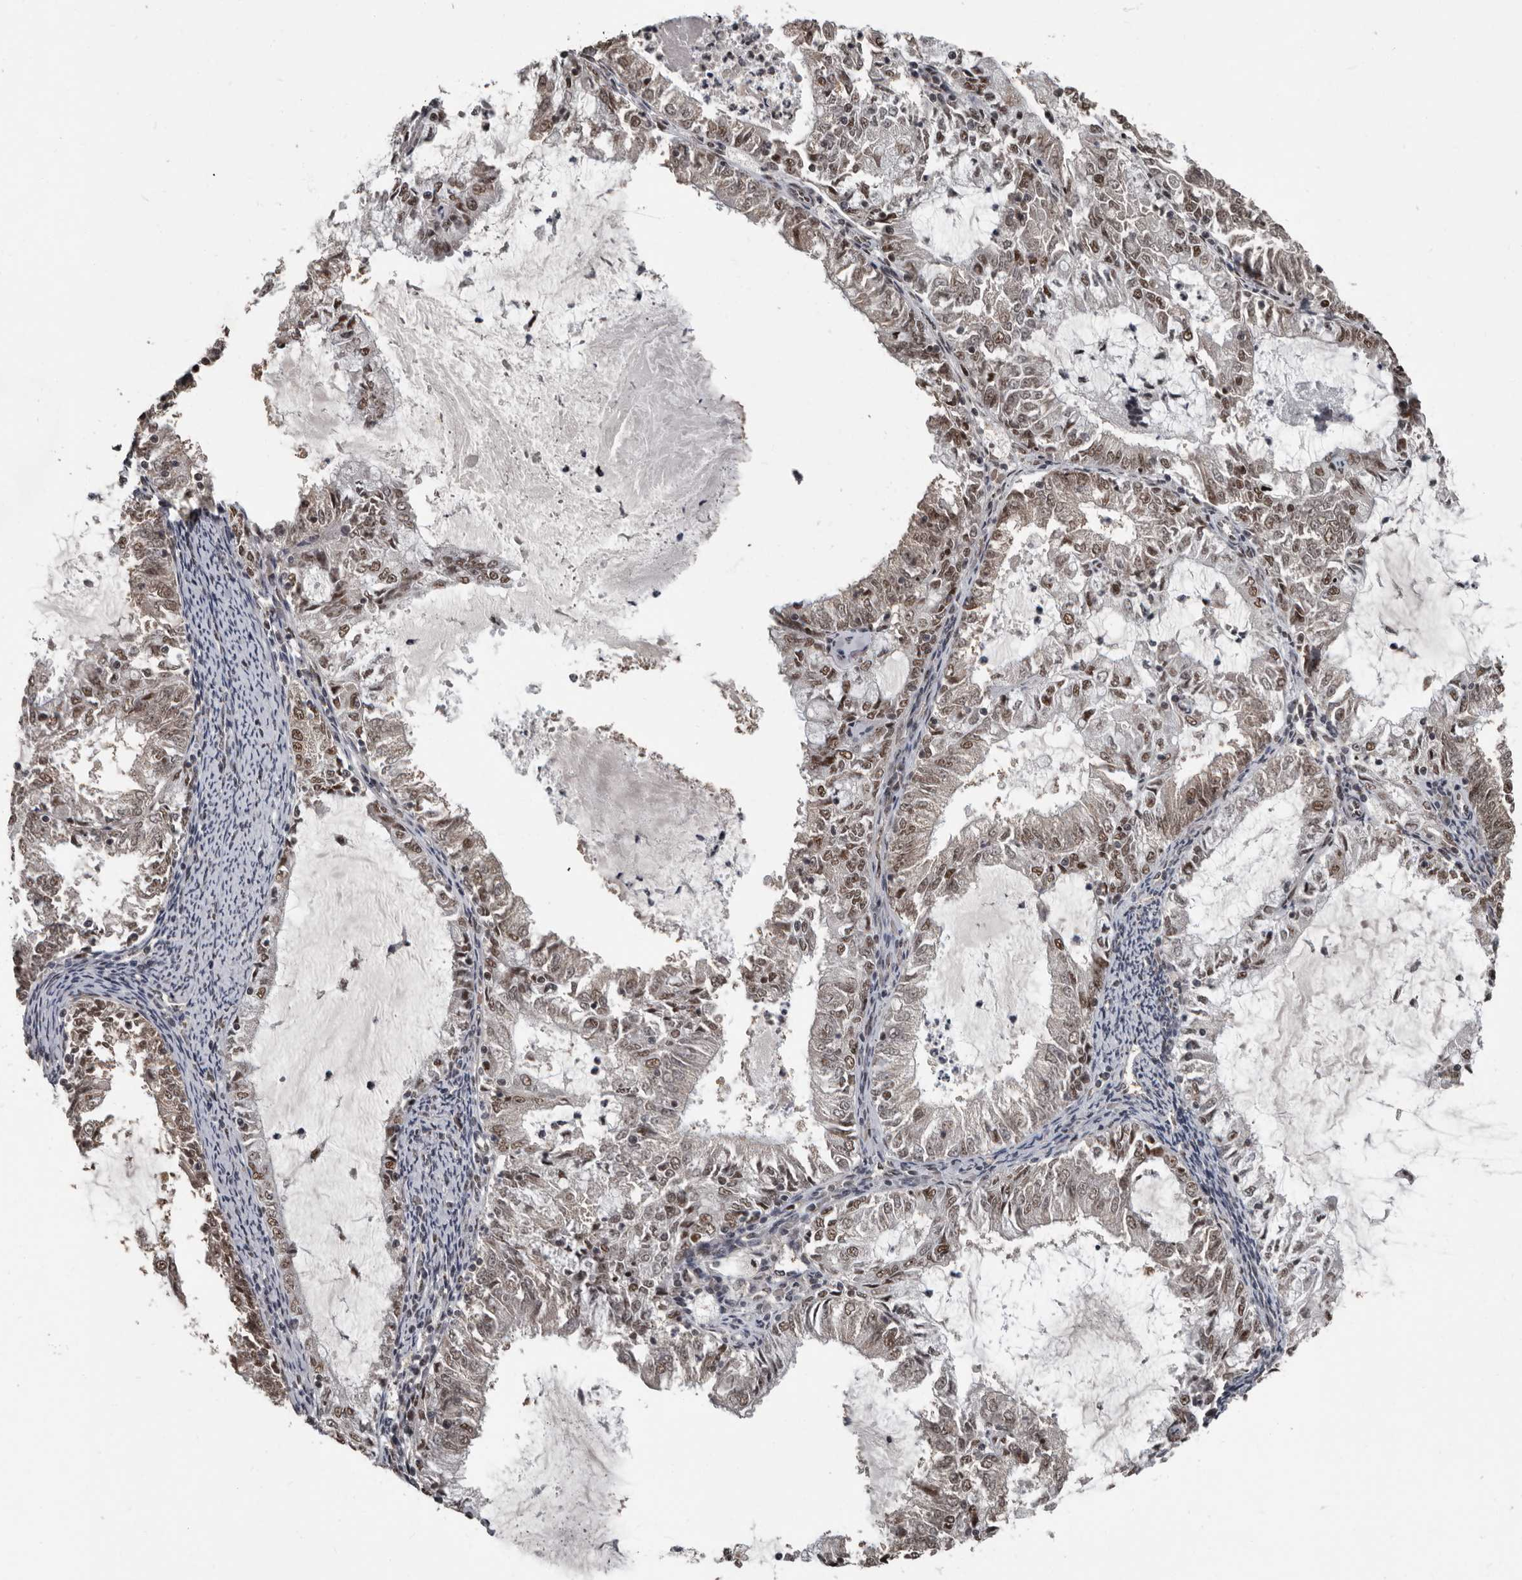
{"staining": {"intensity": "moderate", "quantity": ">75%", "location": "nuclear"}, "tissue": "endometrial cancer", "cell_type": "Tumor cells", "image_type": "cancer", "snomed": [{"axis": "morphology", "description": "Adenocarcinoma, NOS"}, {"axis": "topography", "description": "Endometrium"}], "caption": "Endometrial adenocarcinoma was stained to show a protein in brown. There is medium levels of moderate nuclear staining in about >75% of tumor cells.", "gene": "CHD1L", "patient": {"sex": "female", "age": 57}}